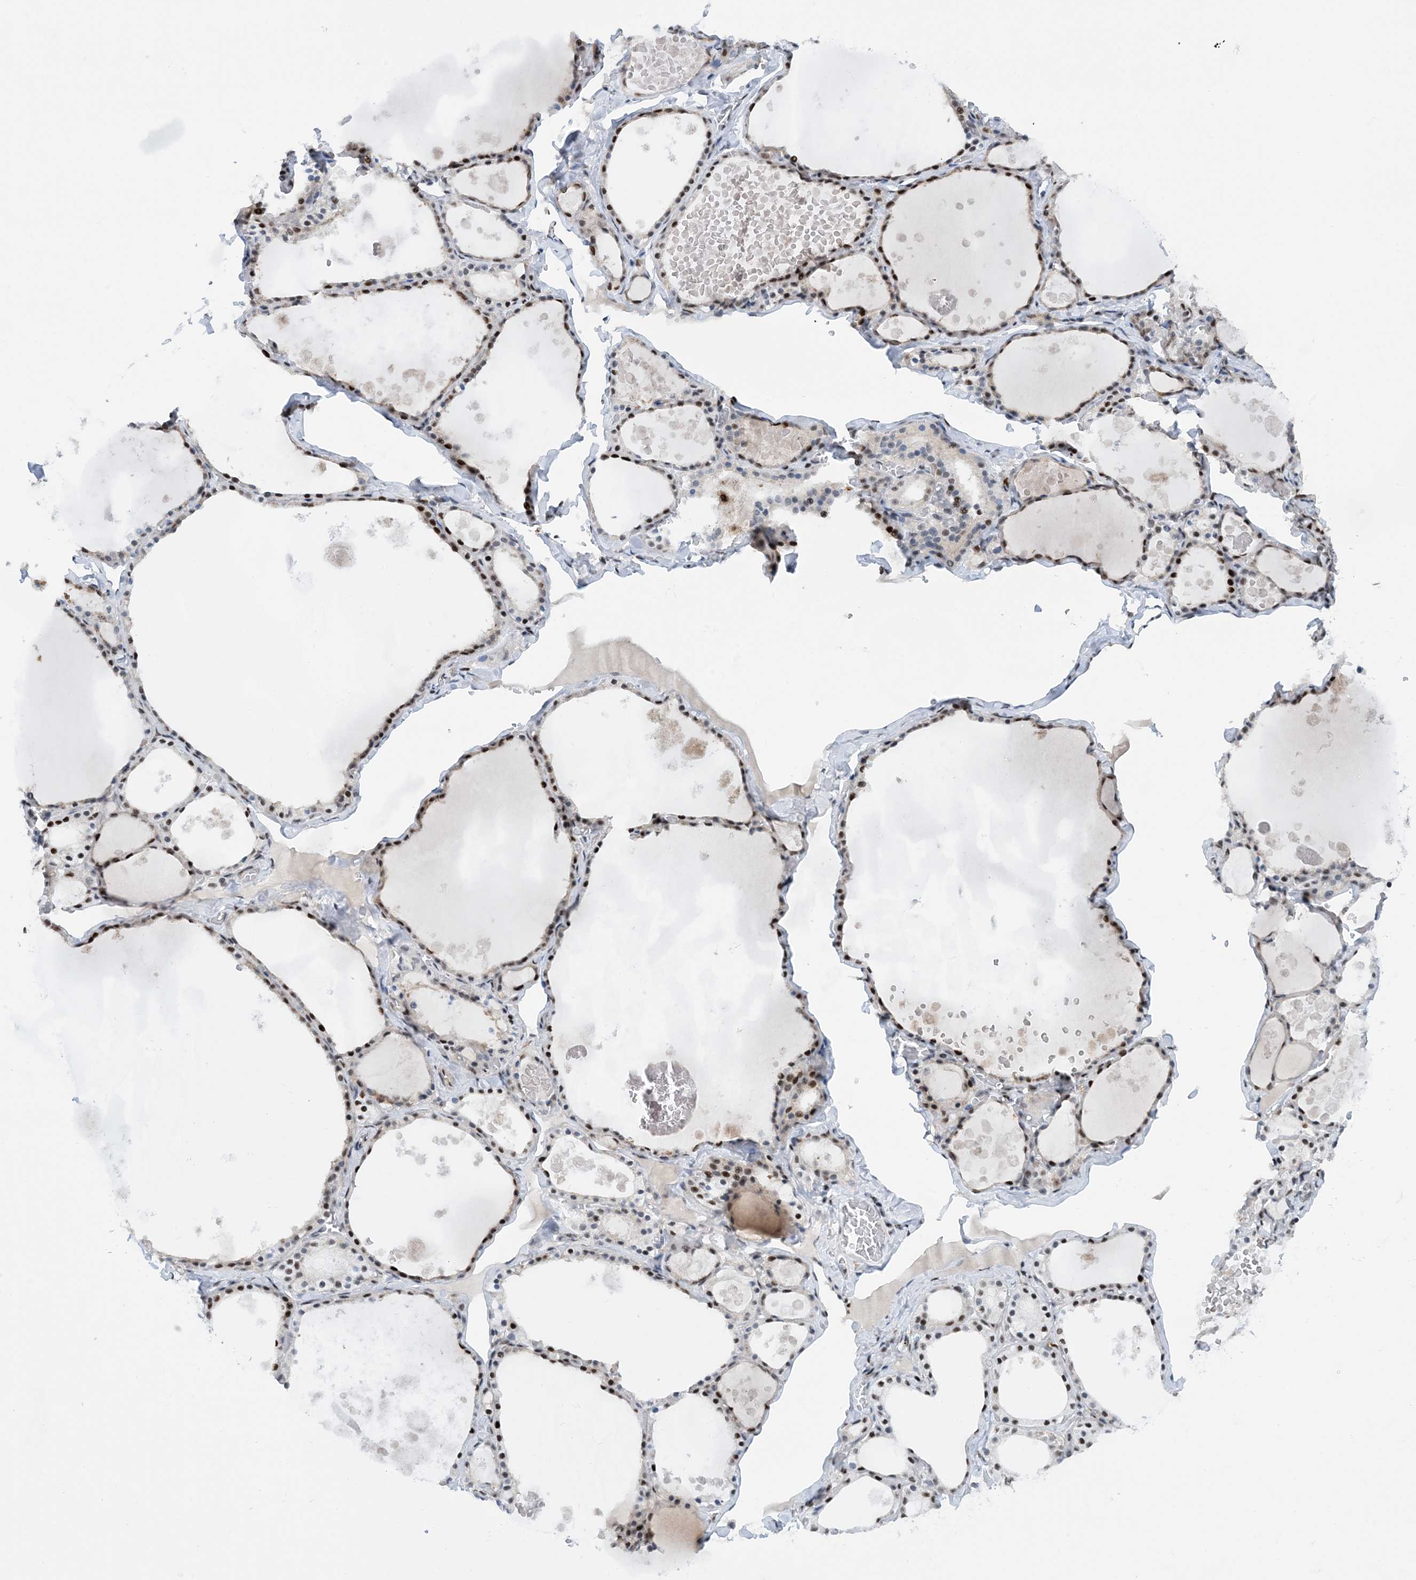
{"staining": {"intensity": "strong", "quantity": ">75%", "location": "nuclear"}, "tissue": "thyroid gland", "cell_type": "Glandular cells", "image_type": "normal", "snomed": [{"axis": "morphology", "description": "Normal tissue, NOS"}, {"axis": "topography", "description": "Thyroid gland"}], "caption": "The histopathology image displays a brown stain indicating the presence of a protein in the nuclear of glandular cells in thyroid gland. Ihc stains the protein in brown and the nuclei are stained blue.", "gene": "HEMK1", "patient": {"sex": "male", "age": 56}}